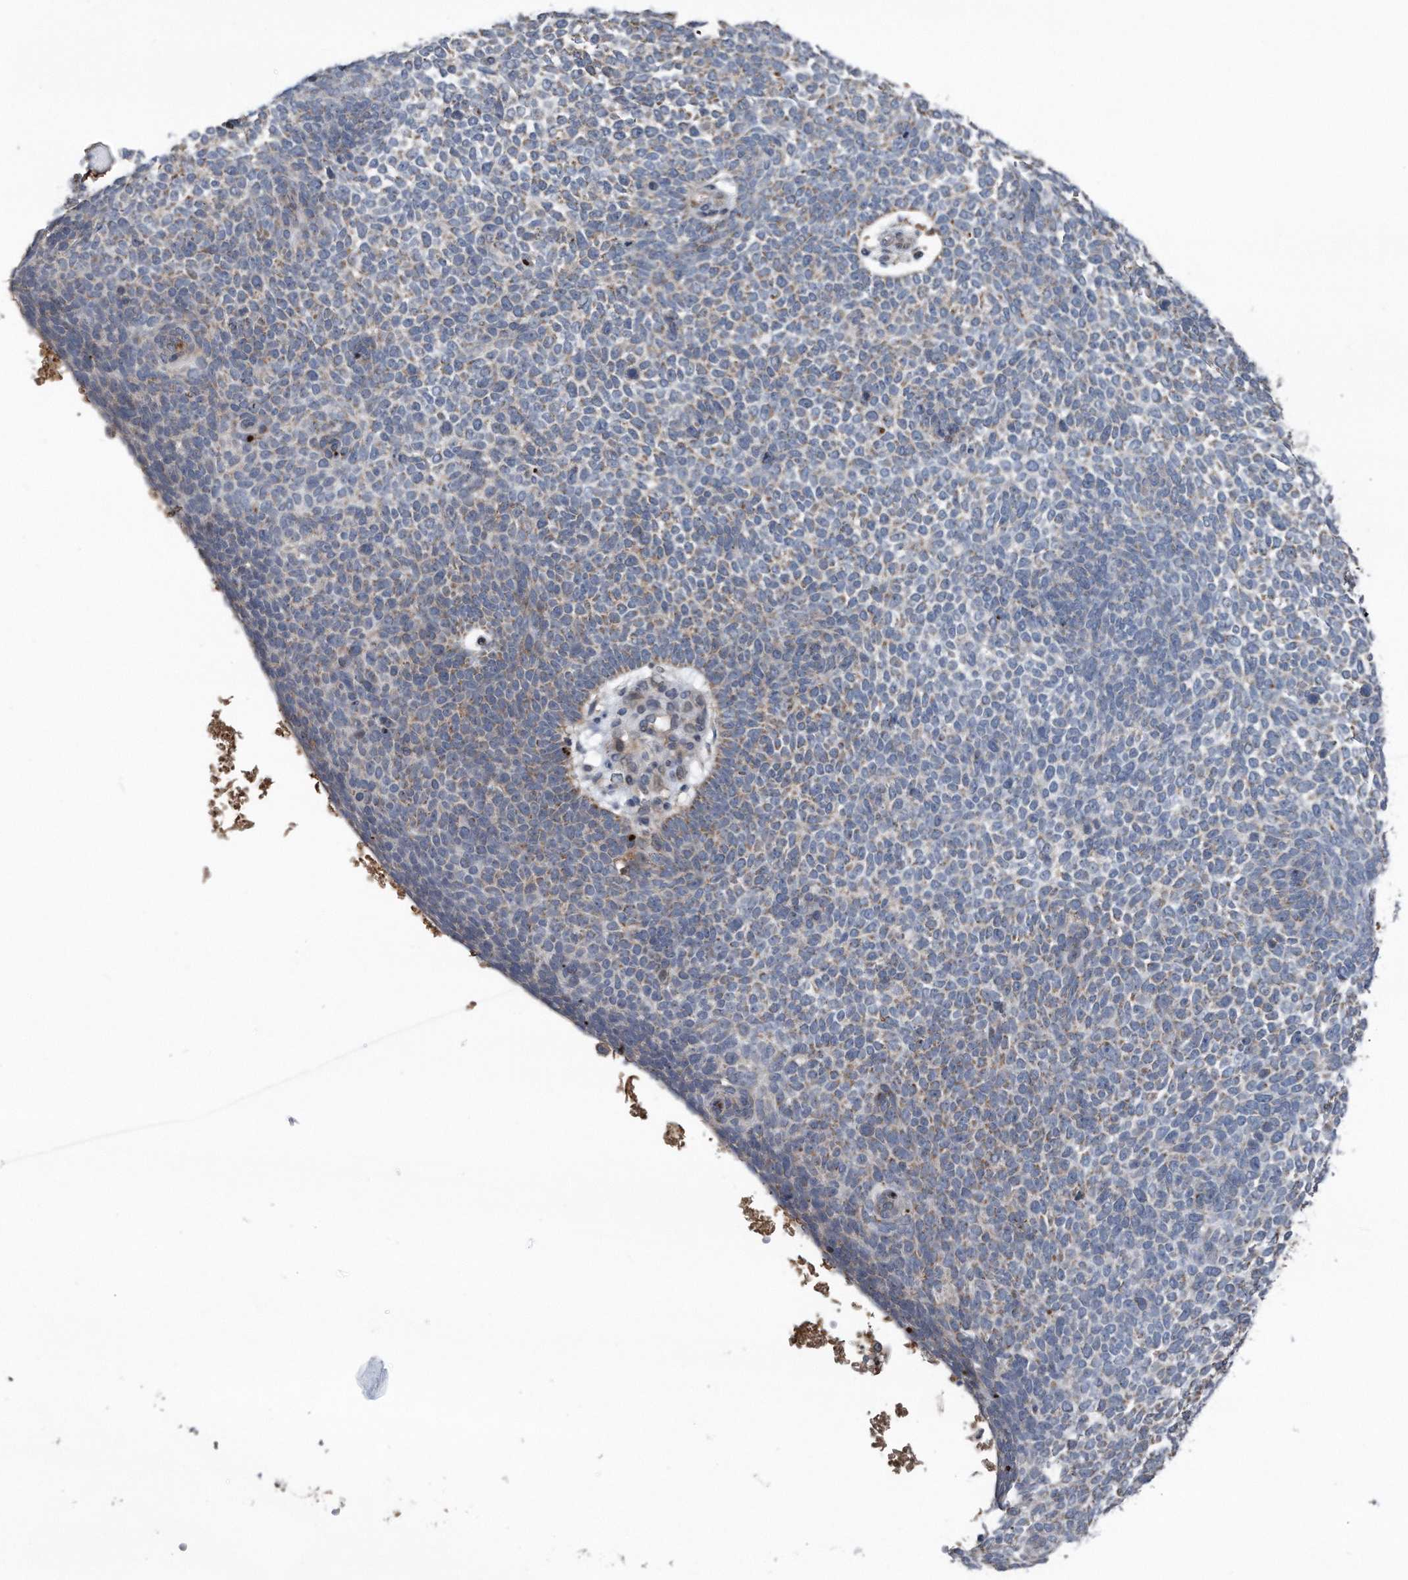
{"staining": {"intensity": "weak", "quantity": "25%-75%", "location": "cytoplasmic/membranous"}, "tissue": "skin cancer", "cell_type": "Tumor cells", "image_type": "cancer", "snomed": [{"axis": "morphology", "description": "Basal cell carcinoma"}, {"axis": "topography", "description": "Skin"}], "caption": "Basal cell carcinoma (skin) stained for a protein (brown) exhibits weak cytoplasmic/membranous positive positivity in approximately 25%-75% of tumor cells.", "gene": "DST", "patient": {"sex": "female", "age": 81}}